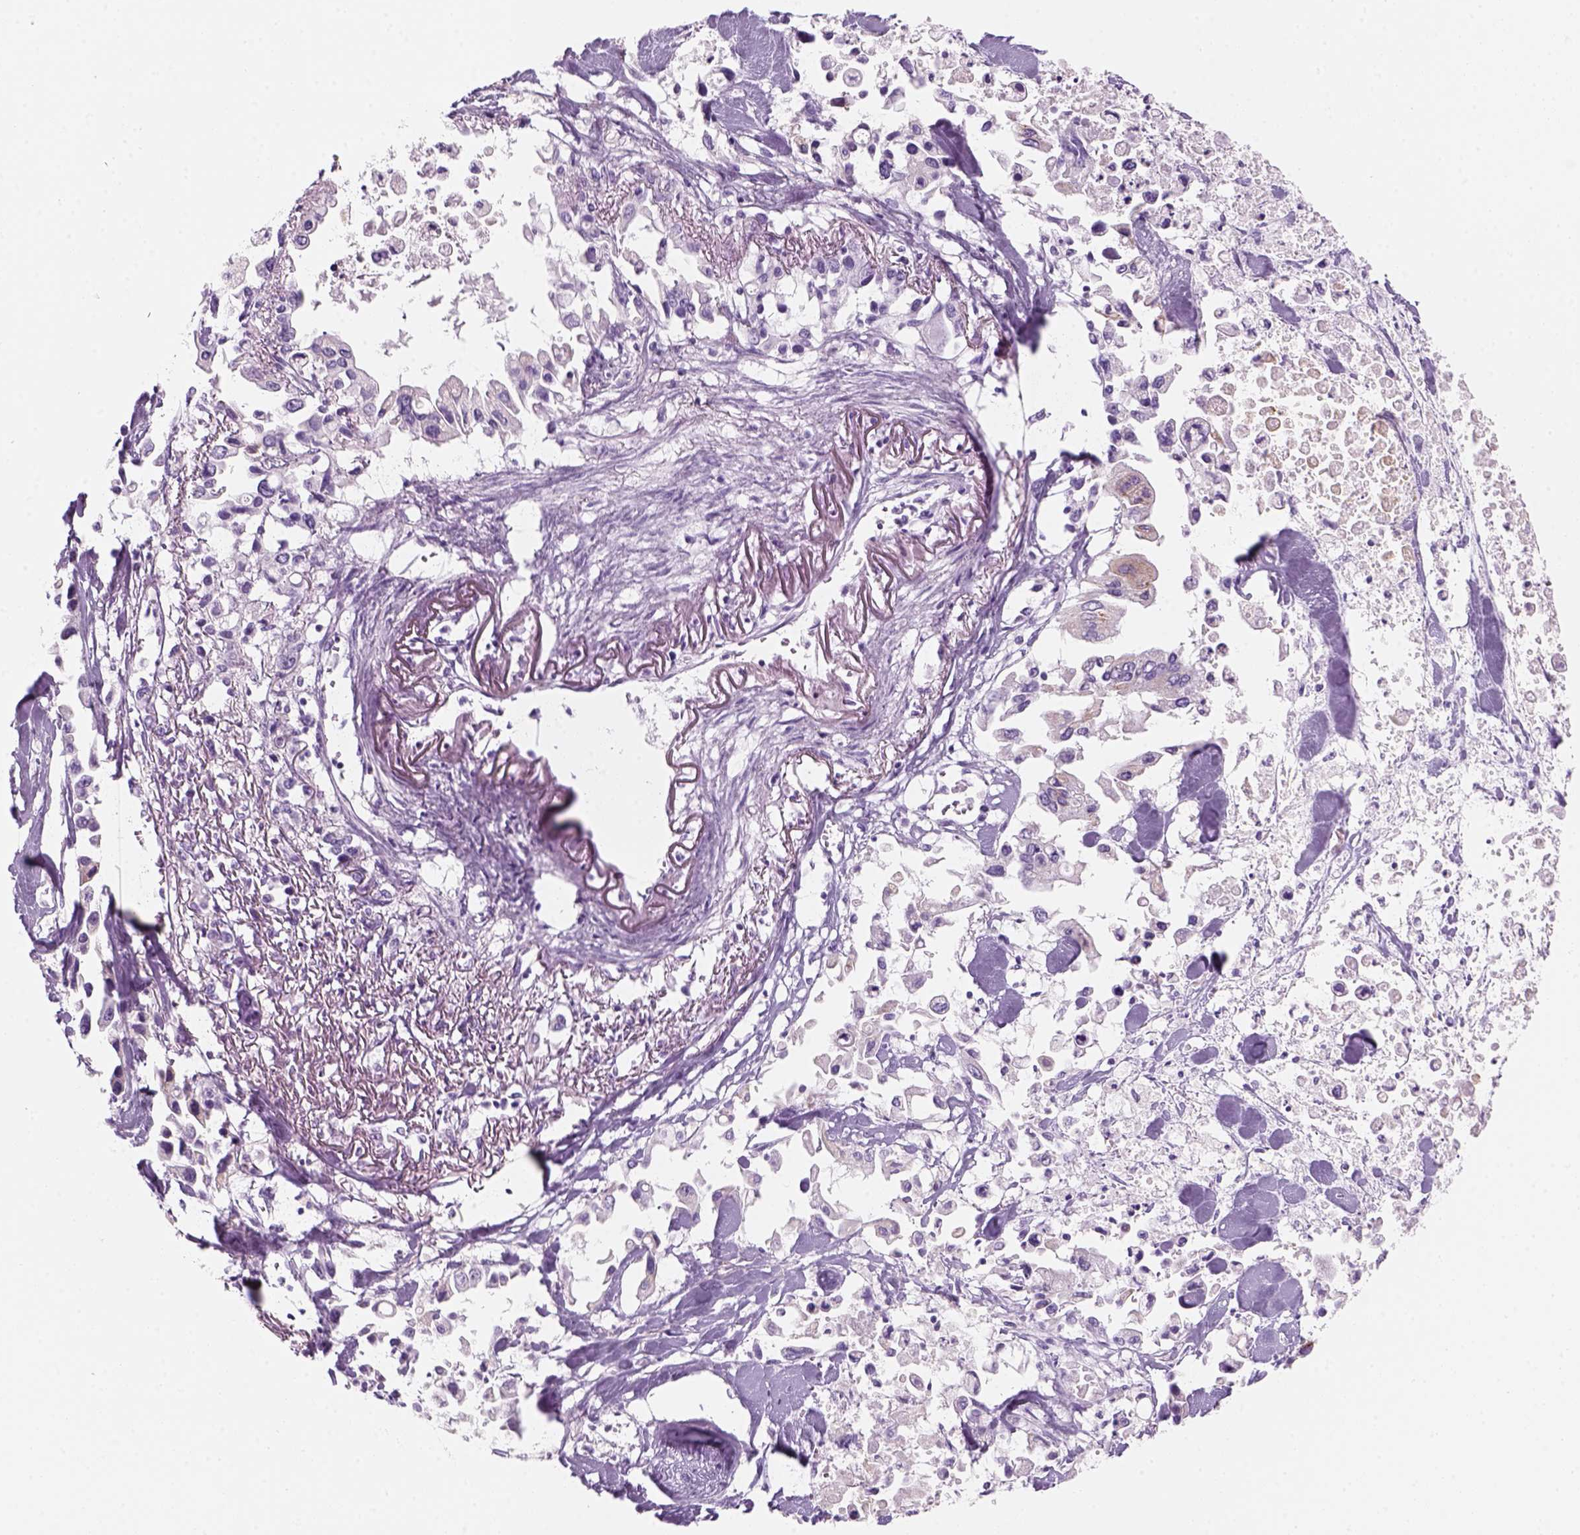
{"staining": {"intensity": "negative", "quantity": "none", "location": "none"}, "tissue": "pancreatic cancer", "cell_type": "Tumor cells", "image_type": "cancer", "snomed": [{"axis": "morphology", "description": "Adenocarcinoma, NOS"}, {"axis": "topography", "description": "Pancreas"}], "caption": "Image shows no protein staining in tumor cells of pancreatic cancer (adenocarcinoma) tissue.", "gene": "KRTAP11-1", "patient": {"sex": "female", "age": 83}}